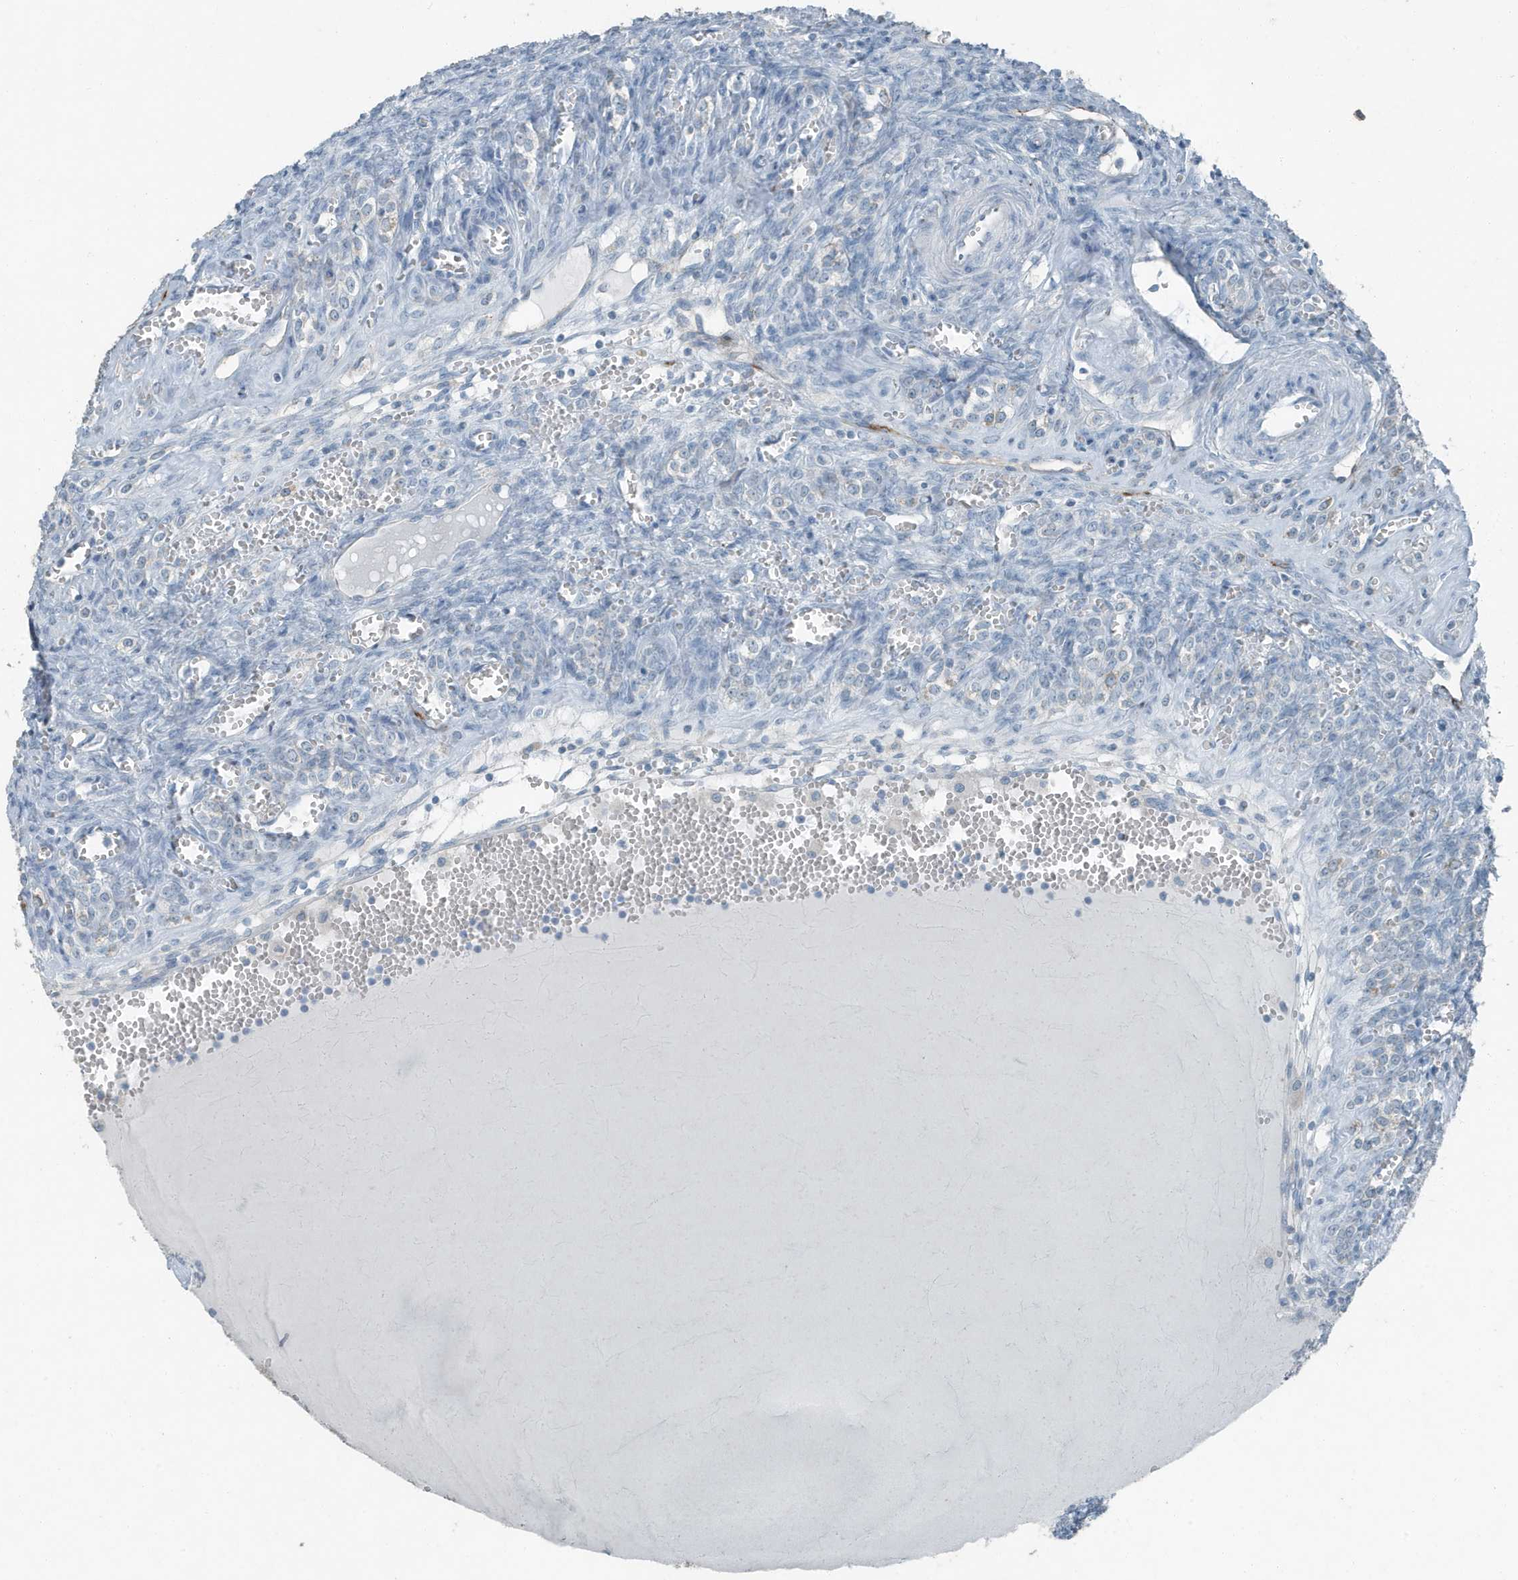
{"staining": {"intensity": "negative", "quantity": "none", "location": "none"}, "tissue": "ovary", "cell_type": "Ovarian stroma cells", "image_type": "normal", "snomed": [{"axis": "morphology", "description": "Normal tissue, NOS"}, {"axis": "topography", "description": "Ovary"}], "caption": "Immunohistochemical staining of benign human ovary demonstrates no significant staining in ovarian stroma cells. Brightfield microscopy of IHC stained with DAB (brown) and hematoxylin (blue), captured at high magnification.", "gene": "FAM162A", "patient": {"sex": "female", "age": 41}}